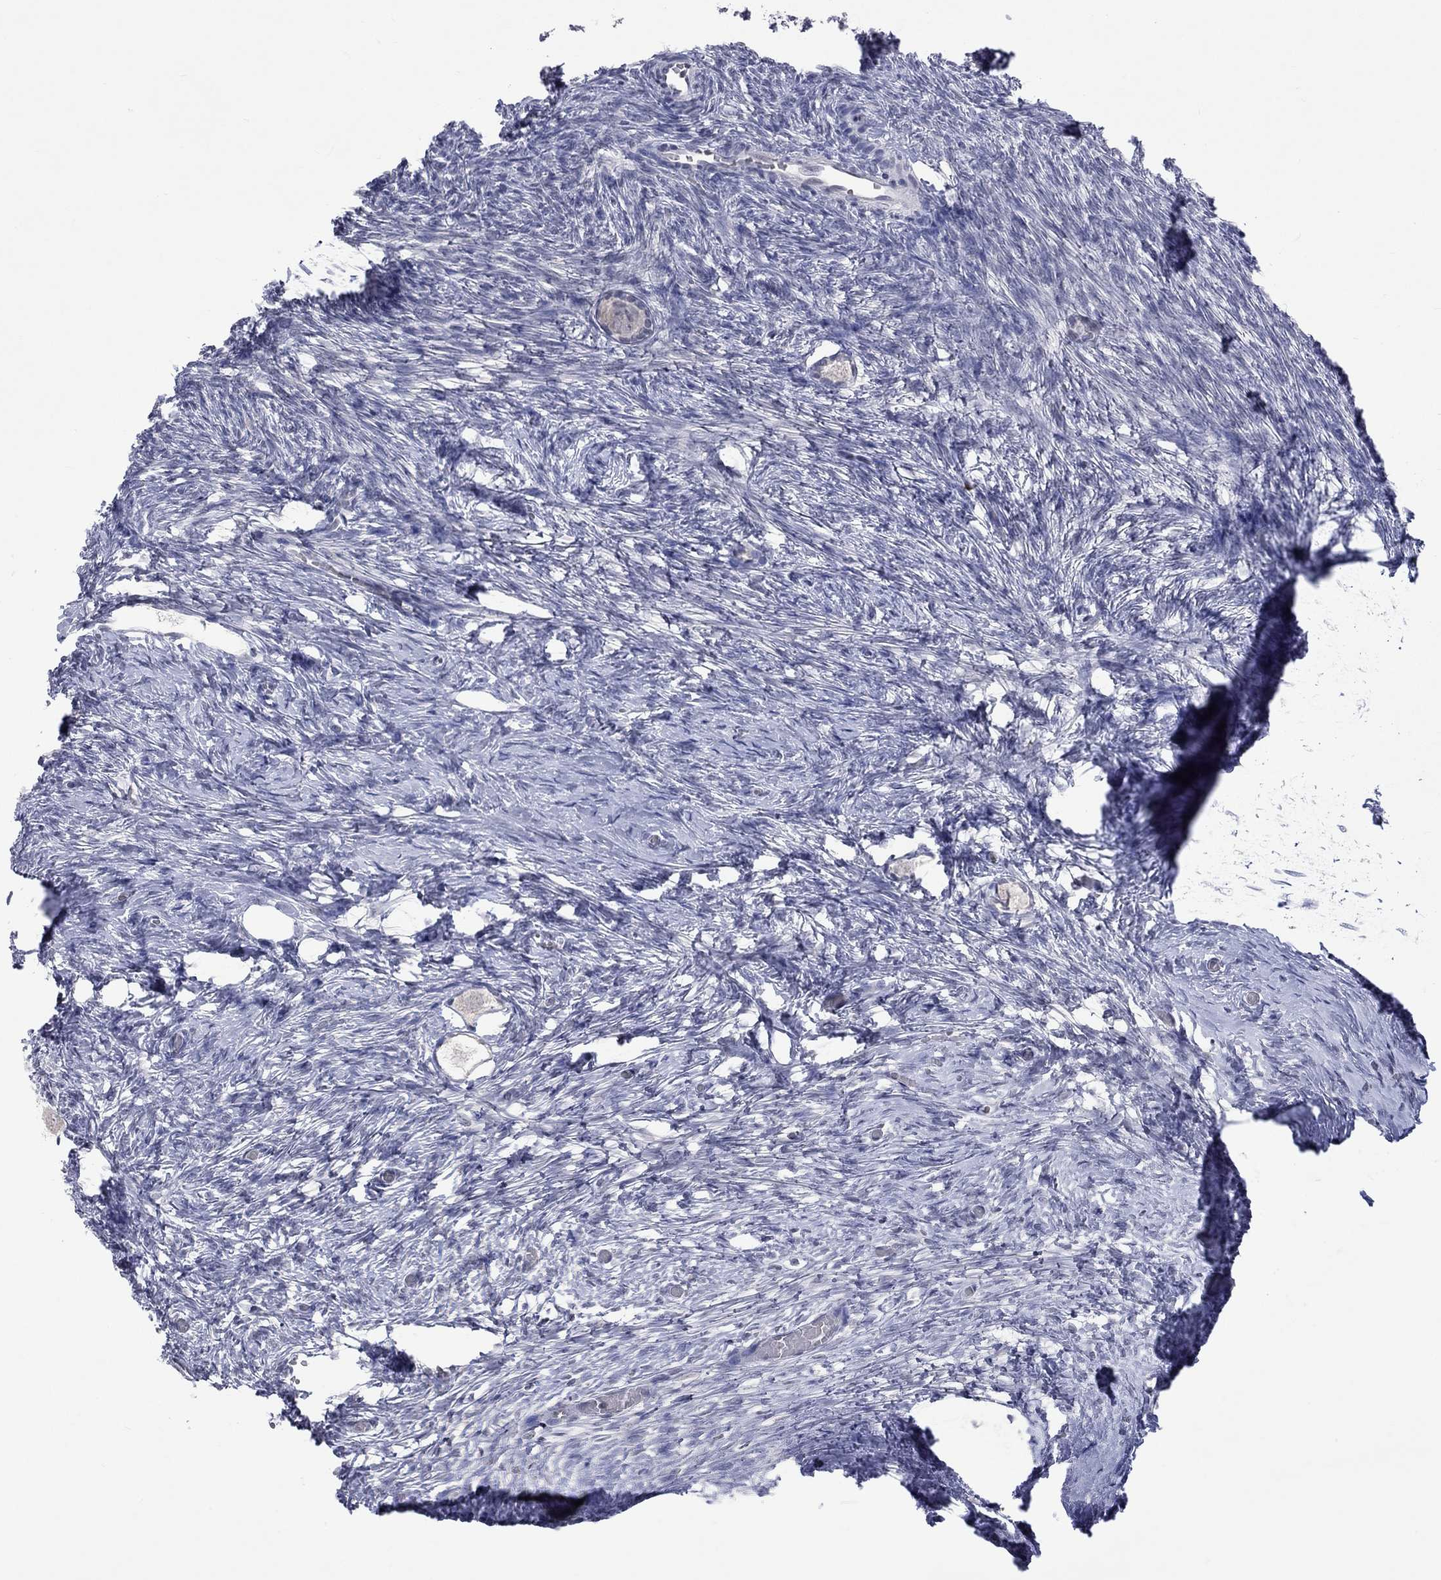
{"staining": {"intensity": "negative", "quantity": "none", "location": "none"}, "tissue": "ovary", "cell_type": "Follicle cells", "image_type": "normal", "snomed": [{"axis": "morphology", "description": "Normal tissue, NOS"}, {"axis": "topography", "description": "Ovary"}], "caption": "The image shows no staining of follicle cells in normal ovary.", "gene": "TMEM143", "patient": {"sex": "female", "age": 27}}